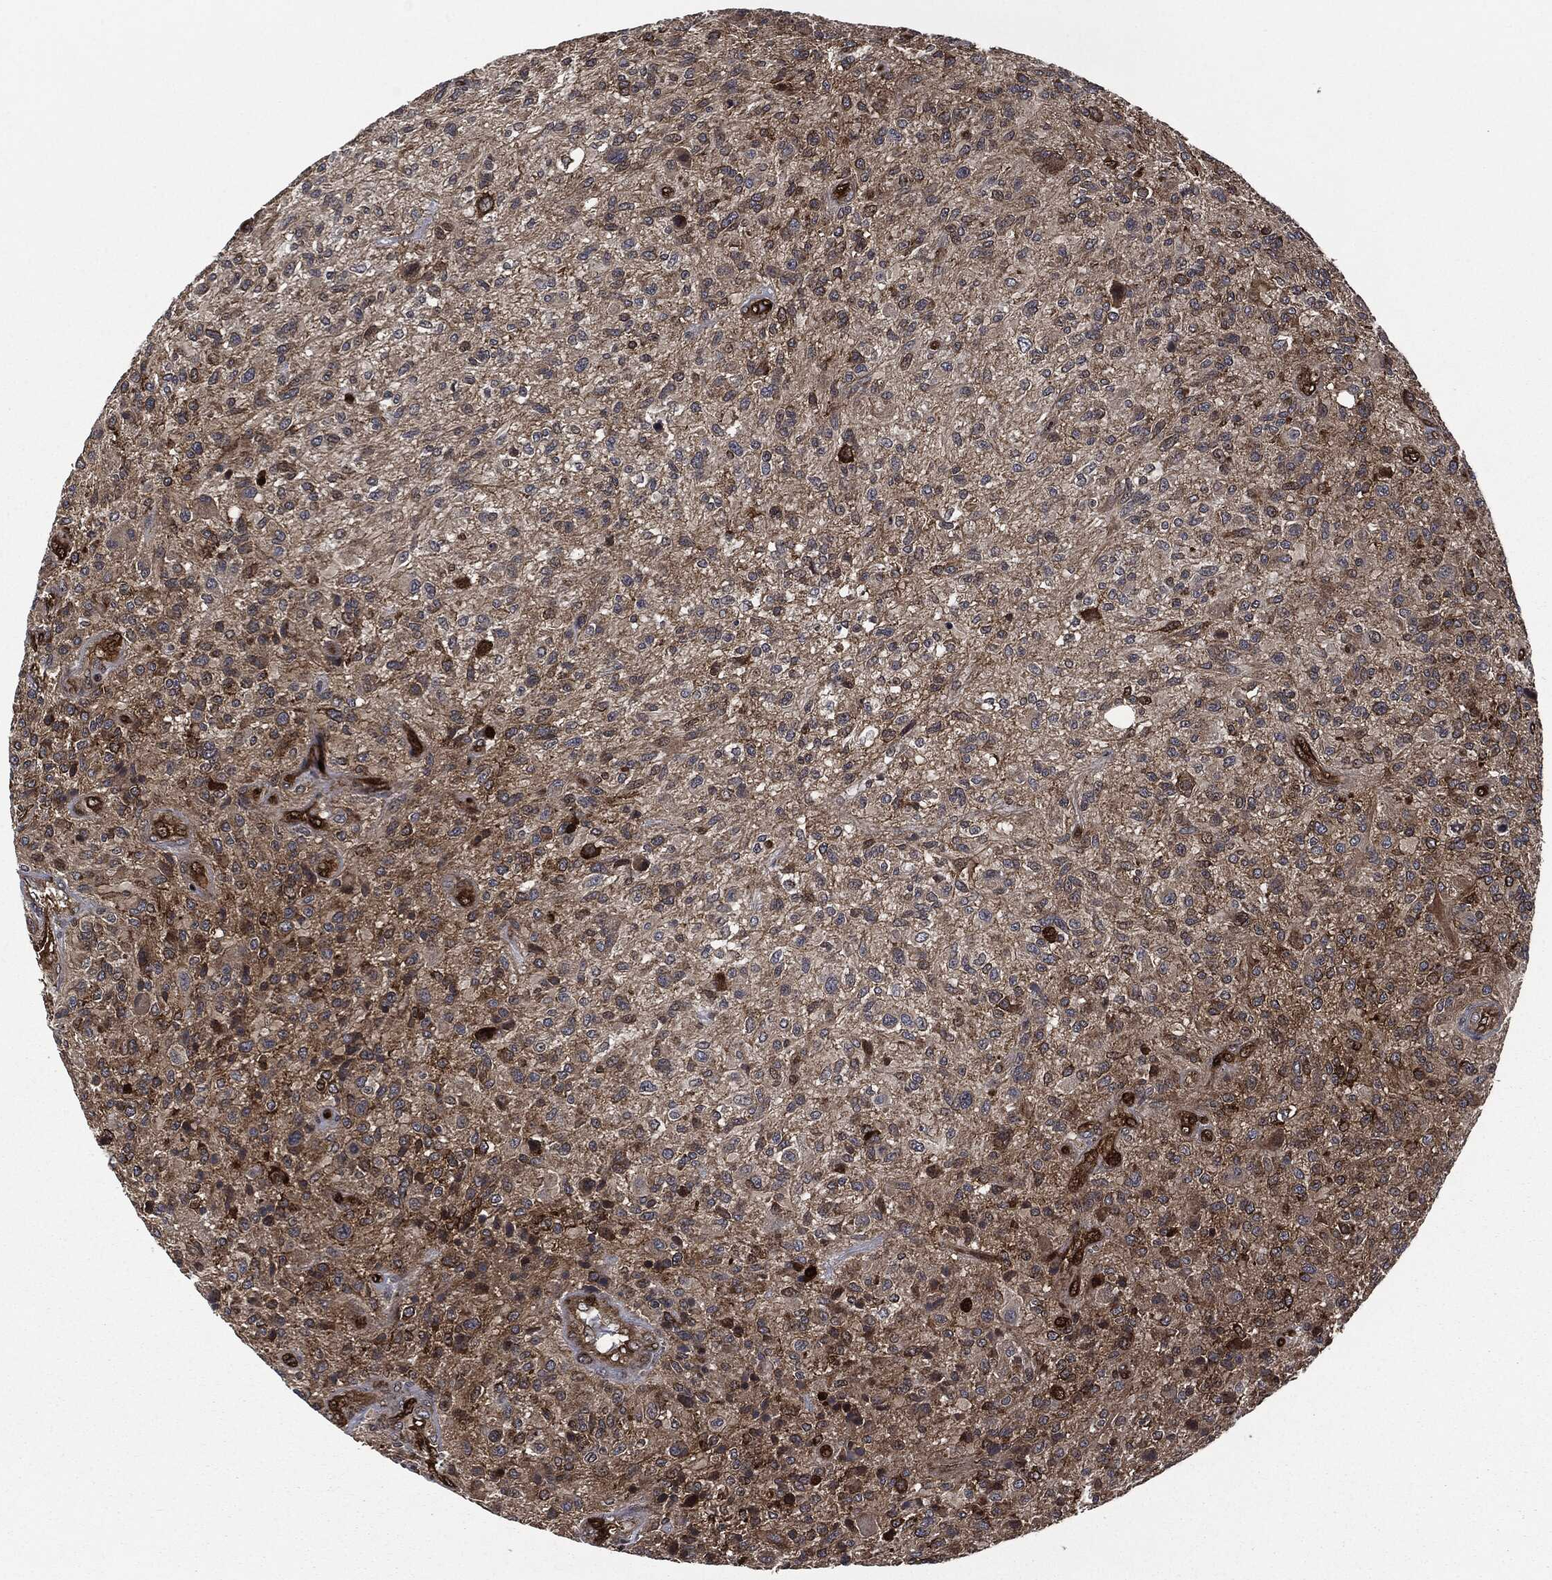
{"staining": {"intensity": "moderate", "quantity": "25%-75%", "location": "cytoplasmic/membranous"}, "tissue": "glioma", "cell_type": "Tumor cells", "image_type": "cancer", "snomed": [{"axis": "morphology", "description": "Glioma, malignant, High grade"}, {"axis": "topography", "description": "Brain"}], "caption": "Immunohistochemistry (DAB) staining of high-grade glioma (malignant) demonstrates moderate cytoplasmic/membranous protein staining in about 25%-75% of tumor cells.", "gene": "HRAS", "patient": {"sex": "male", "age": 47}}